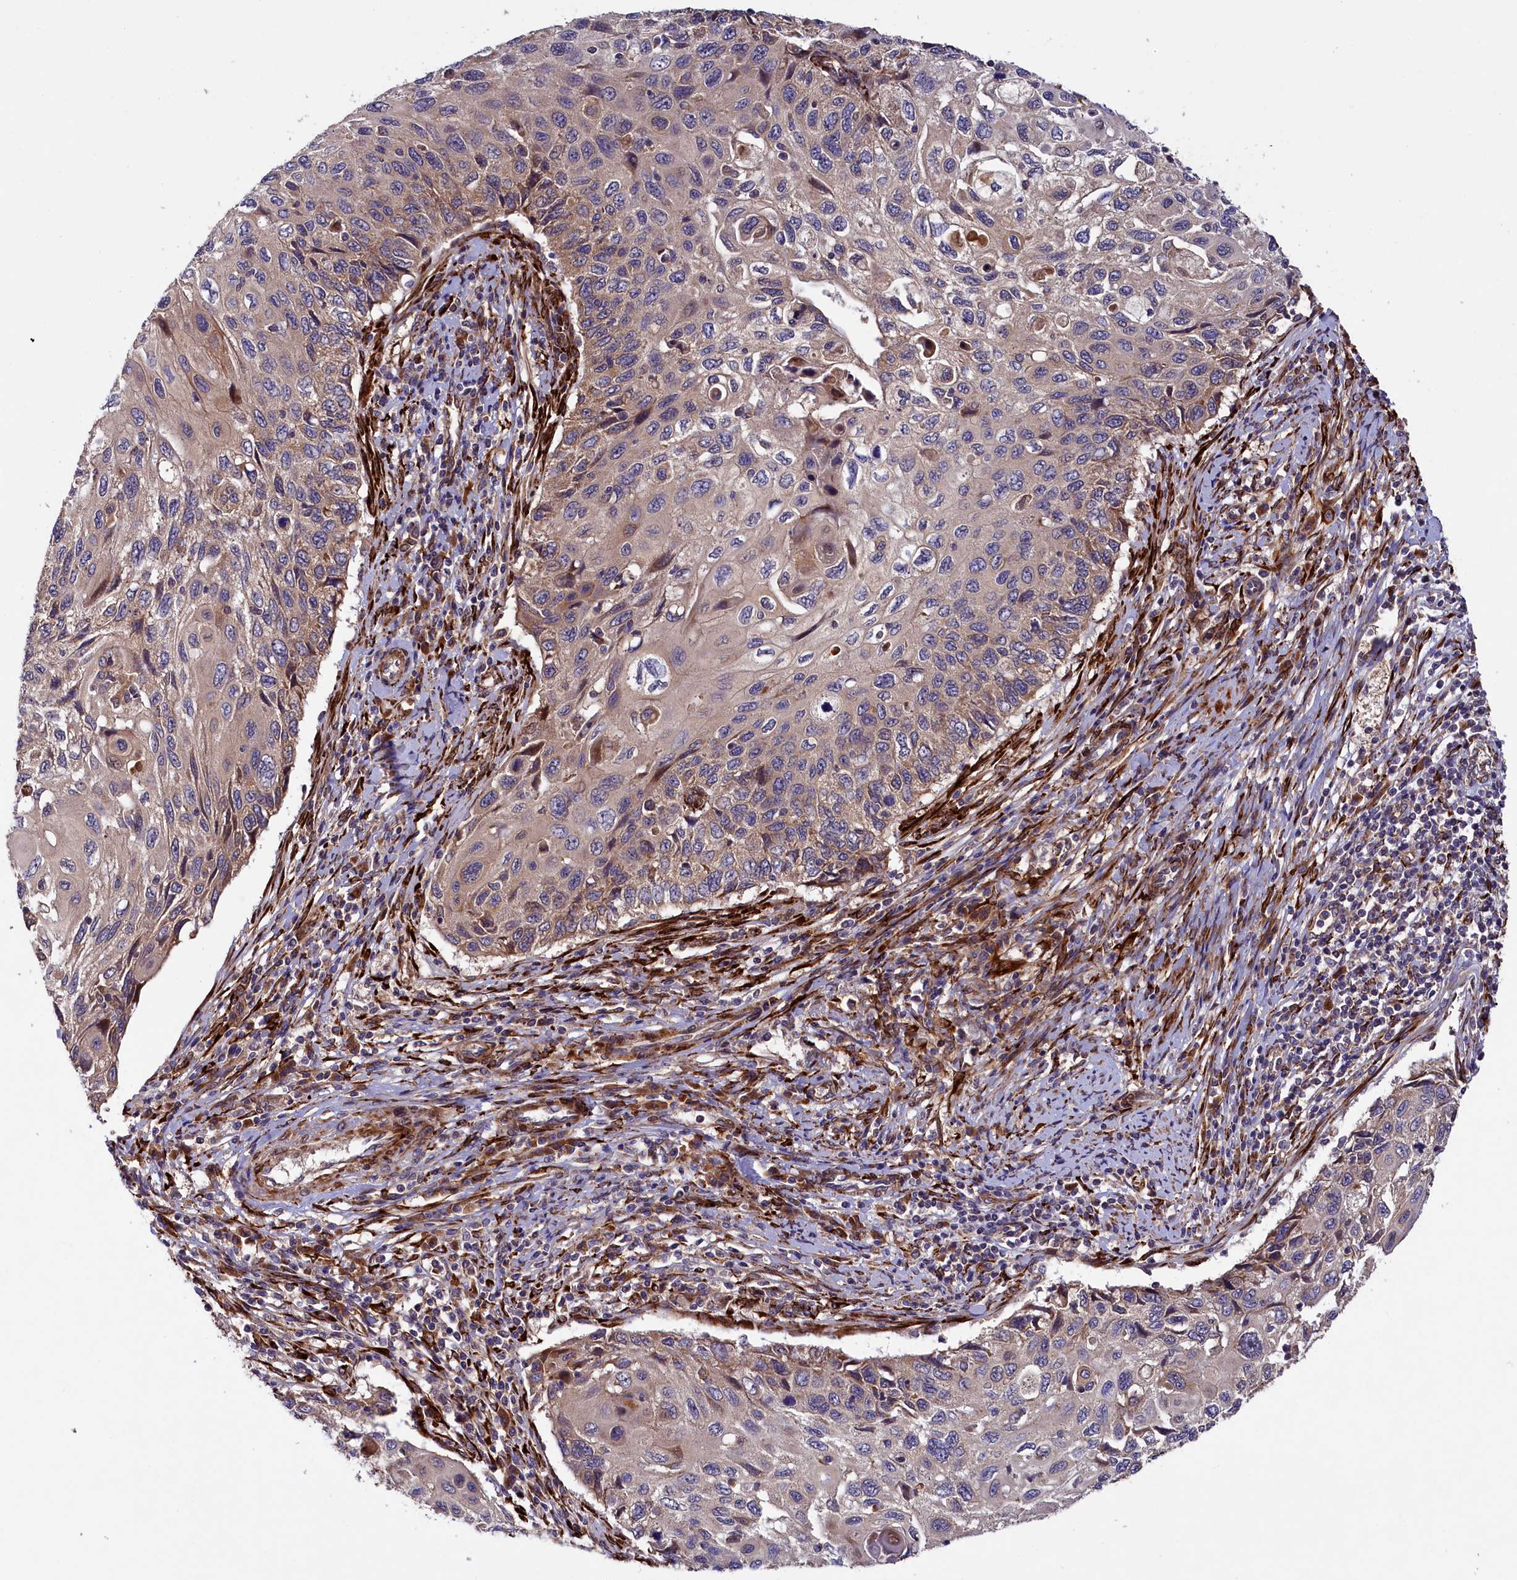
{"staining": {"intensity": "weak", "quantity": "<25%", "location": "cytoplasmic/membranous"}, "tissue": "cervical cancer", "cell_type": "Tumor cells", "image_type": "cancer", "snomed": [{"axis": "morphology", "description": "Squamous cell carcinoma, NOS"}, {"axis": "topography", "description": "Cervix"}], "caption": "A photomicrograph of cervical cancer (squamous cell carcinoma) stained for a protein reveals no brown staining in tumor cells.", "gene": "ARRDC4", "patient": {"sex": "female", "age": 70}}